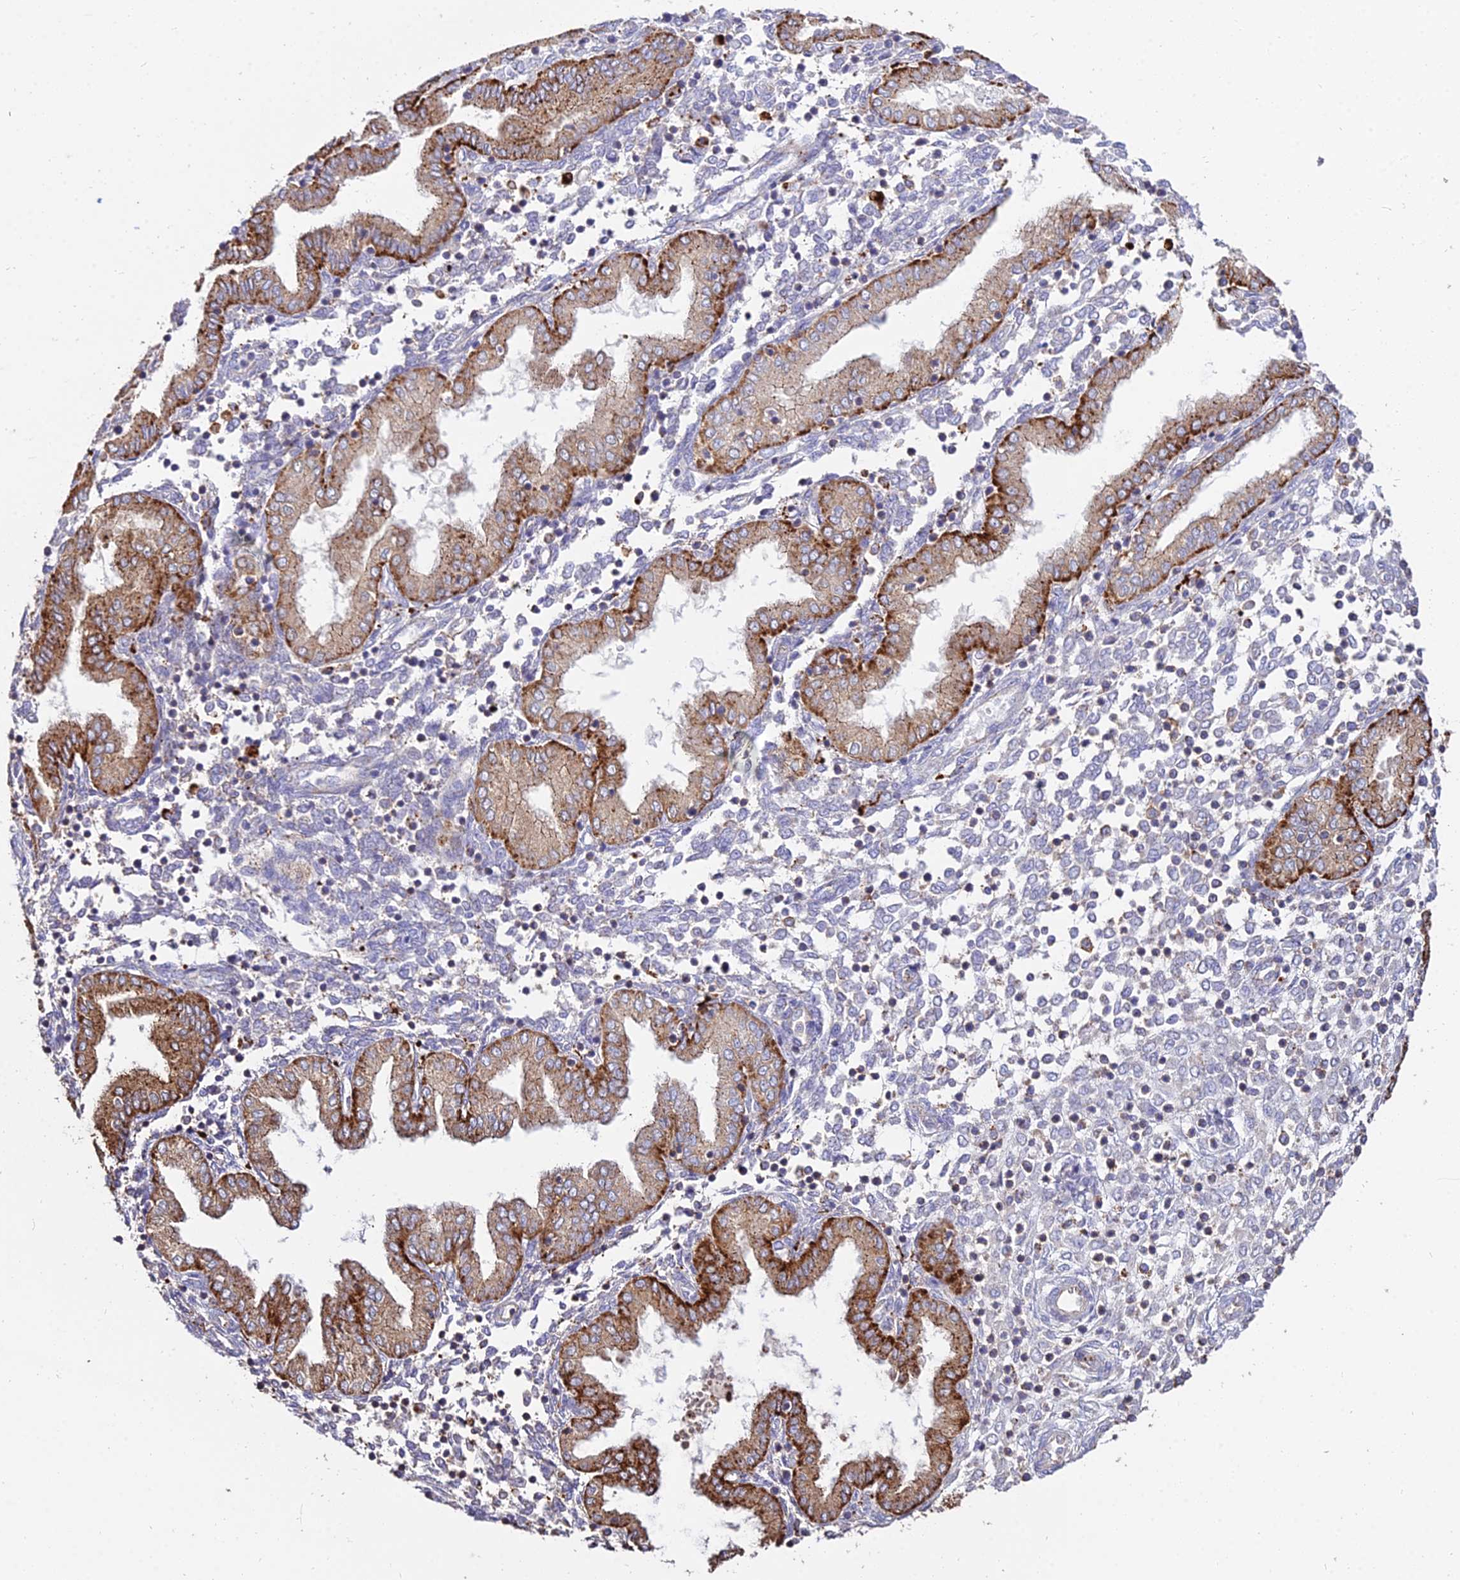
{"staining": {"intensity": "negative", "quantity": "none", "location": "none"}, "tissue": "endometrium", "cell_type": "Cells in endometrial stroma", "image_type": "normal", "snomed": [{"axis": "morphology", "description": "Normal tissue, NOS"}, {"axis": "topography", "description": "Endometrium"}], "caption": "Histopathology image shows no protein staining in cells in endometrial stroma of unremarkable endometrium. (Immunohistochemistry (ihc), brightfield microscopy, high magnification).", "gene": "PNLIPRP3", "patient": {"sex": "female", "age": 53}}